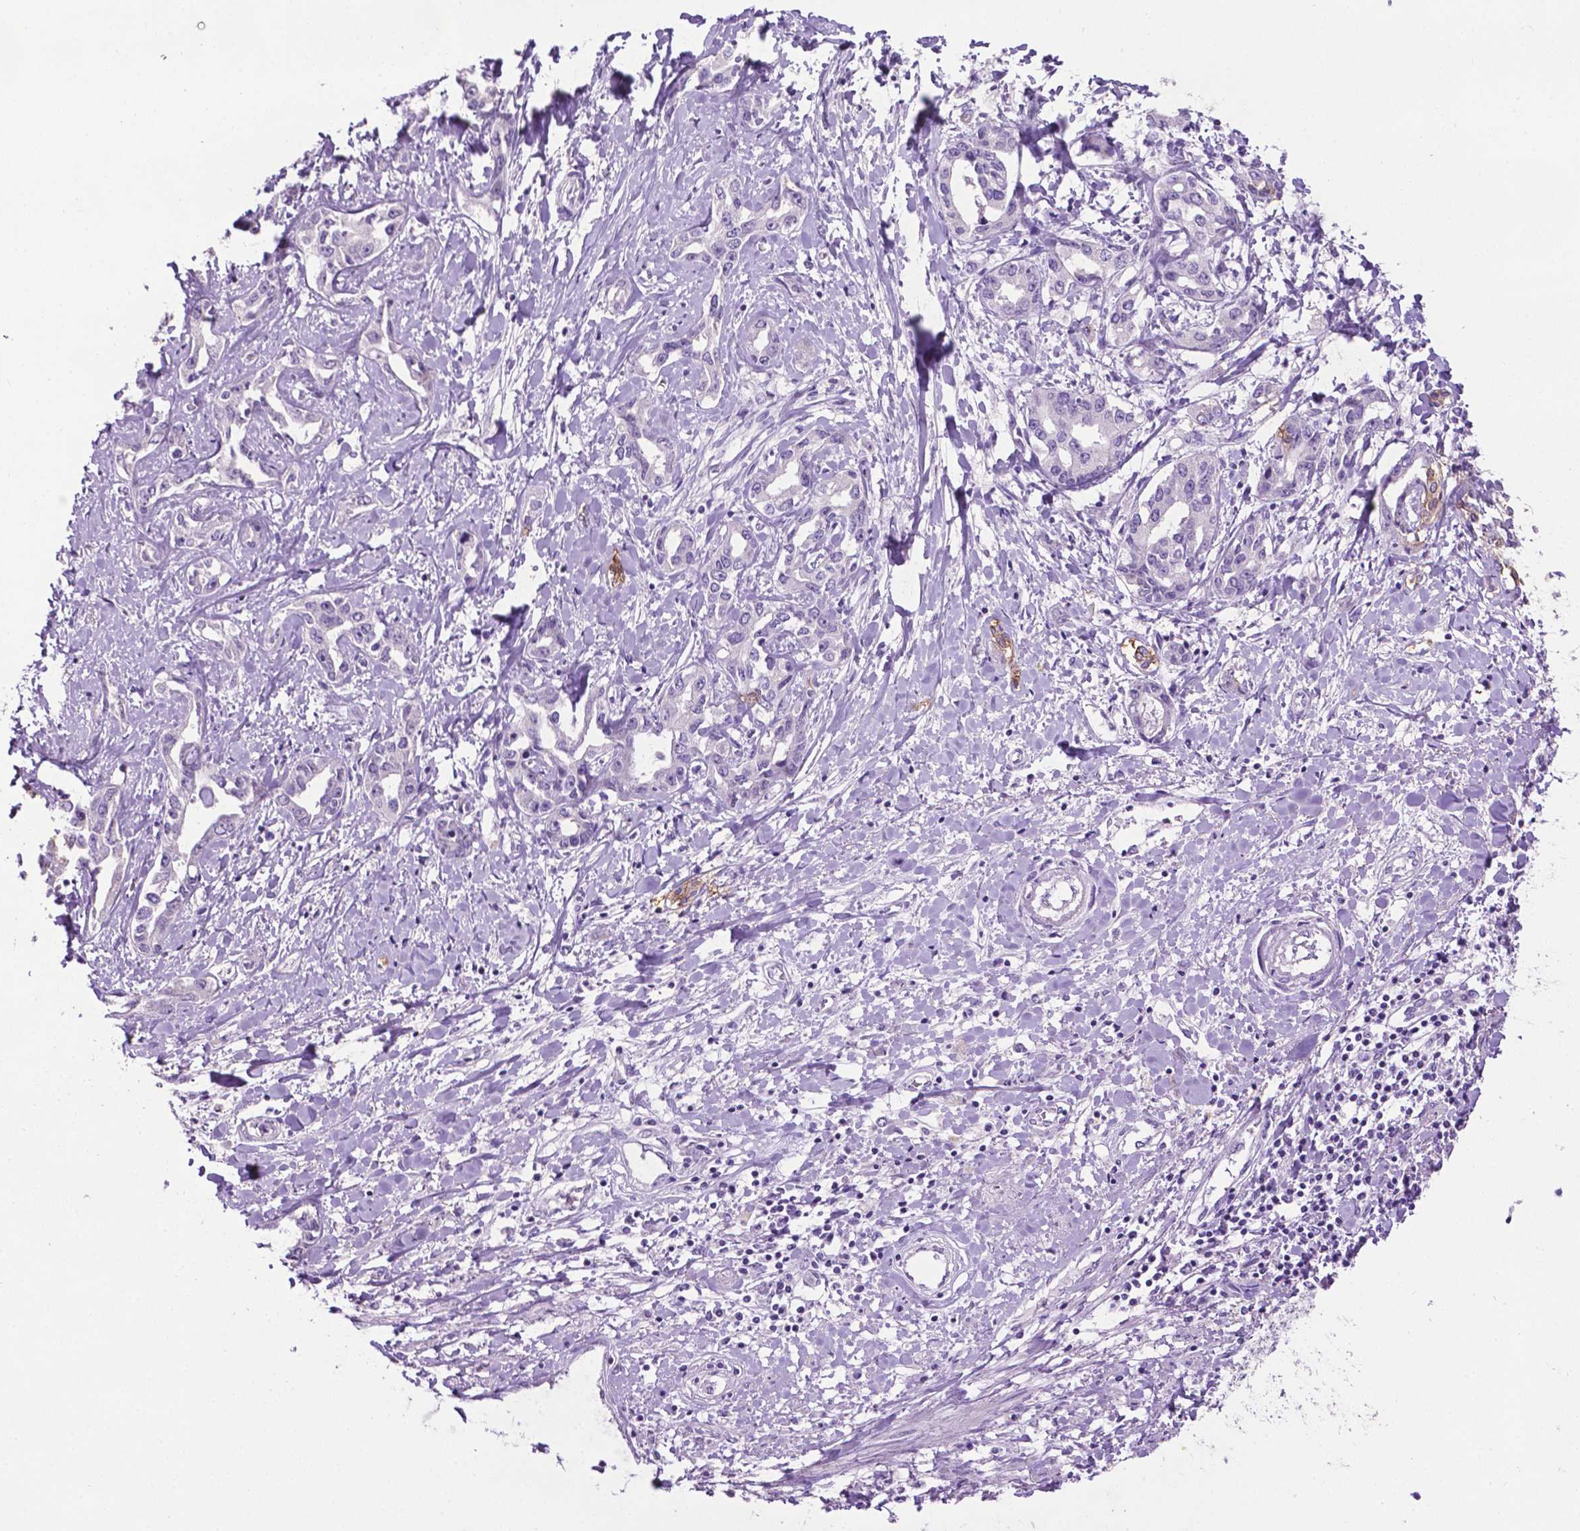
{"staining": {"intensity": "negative", "quantity": "none", "location": "none"}, "tissue": "liver cancer", "cell_type": "Tumor cells", "image_type": "cancer", "snomed": [{"axis": "morphology", "description": "Cholangiocarcinoma"}, {"axis": "topography", "description": "Liver"}], "caption": "This is a photomicrograph of IHC staining of liver cancer, which shows no staining in tumor cells.", "gene": "TACSTD2", "patient": {"sex": "male", "age": 59}}